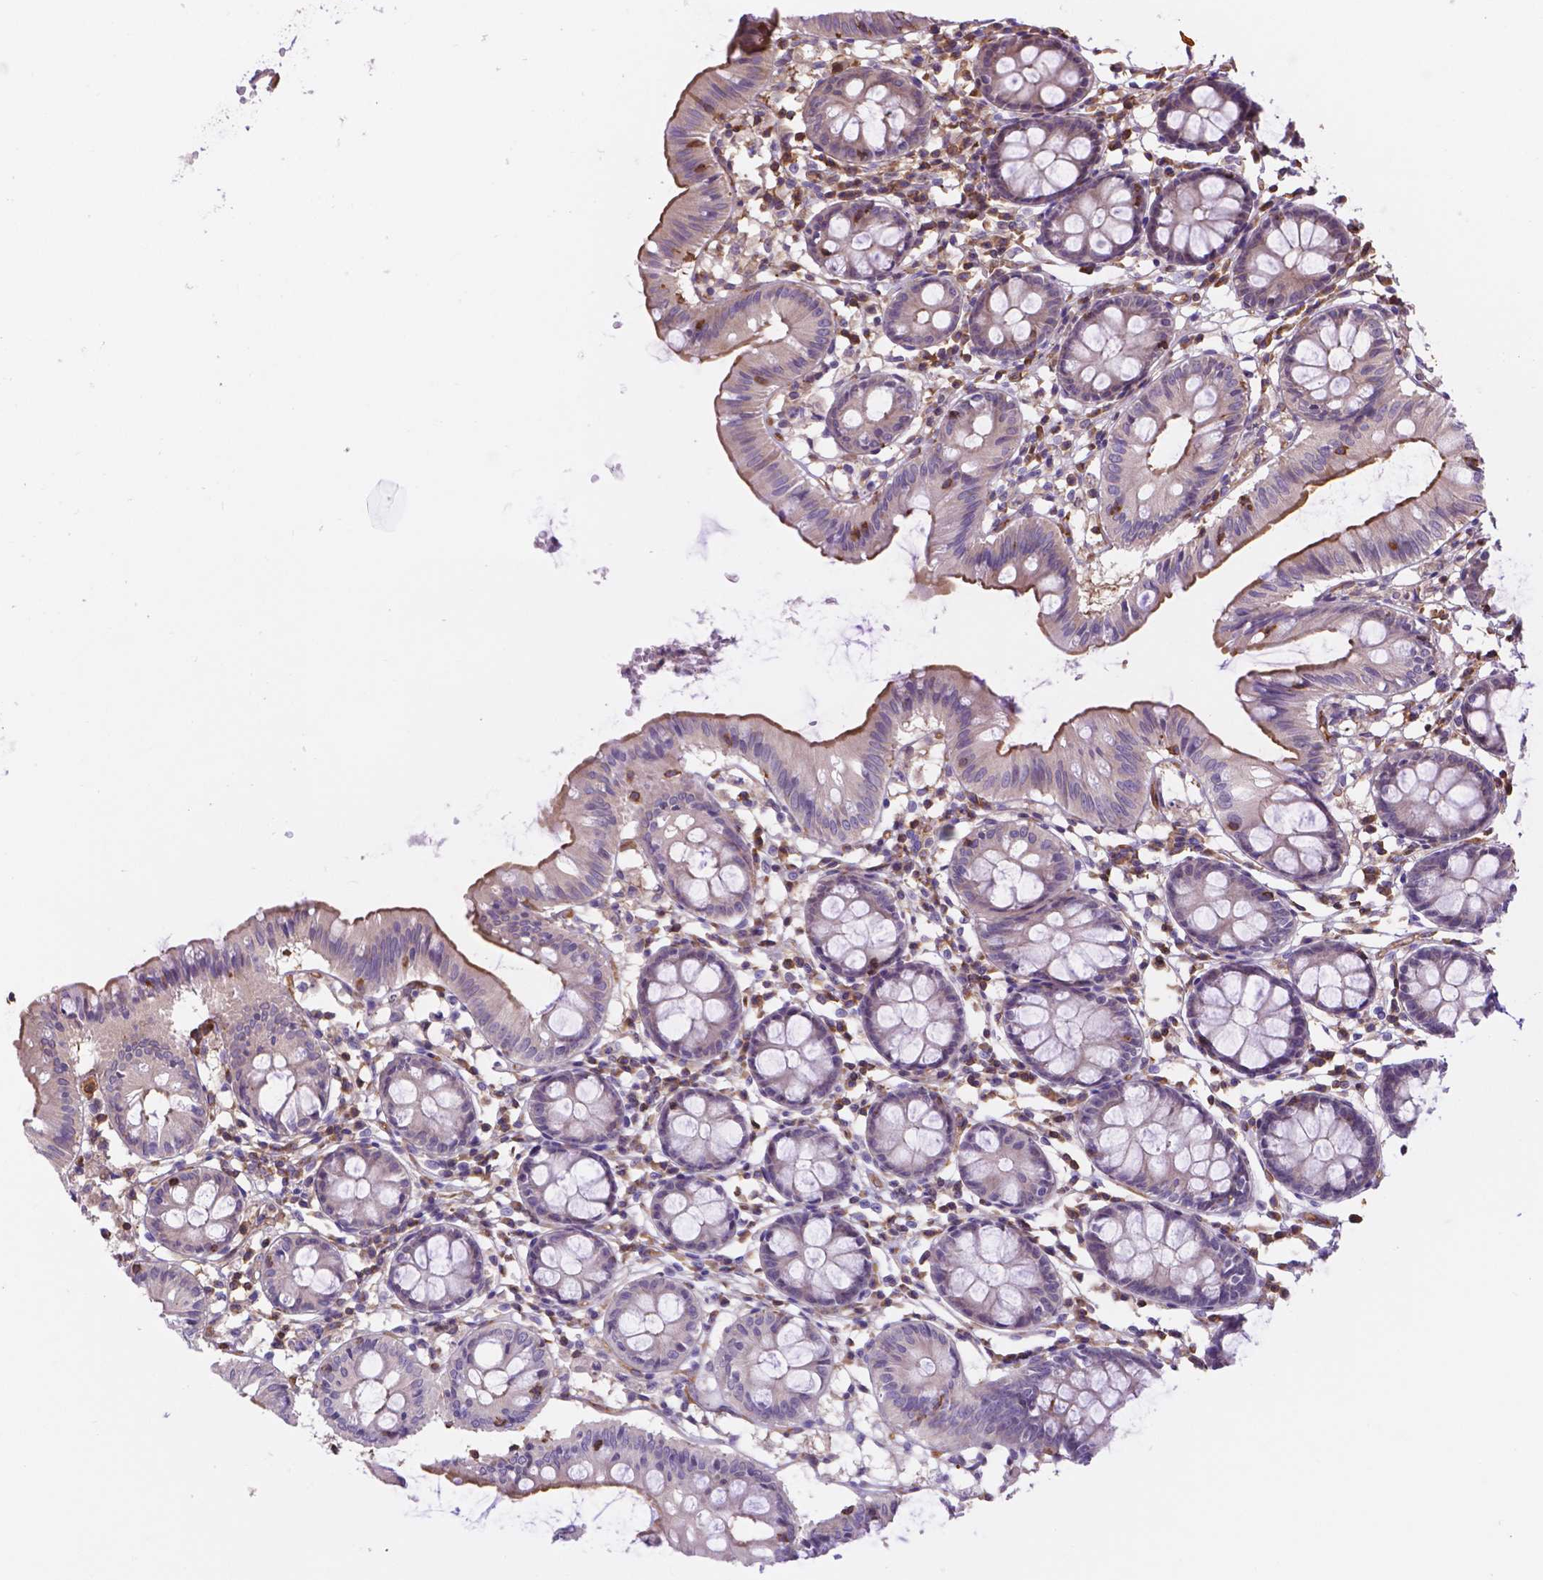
{"staining": {"intensity": "negative", "quantity": "none", "location": "none"}, "tissue": "colon", "cell_type": "Endothelial cells", "image_type": "normal", "snomed": [{"axis": "morphology", "description": "Normal tissue, NOS"}, {"axis": "topography", "description": "Colon"}], "caption": "Immunohistochemistry (IHC) micrograph of benign colon: colon stained with DAB demonstrates no significant protein positivity in endothelial cells. (DAB (3,3'-diaminobenzidine) immunohistochemistry (IHC), high magnification).", "gene": "DMWD", "patient": {"sex": "female", "age": 84}}